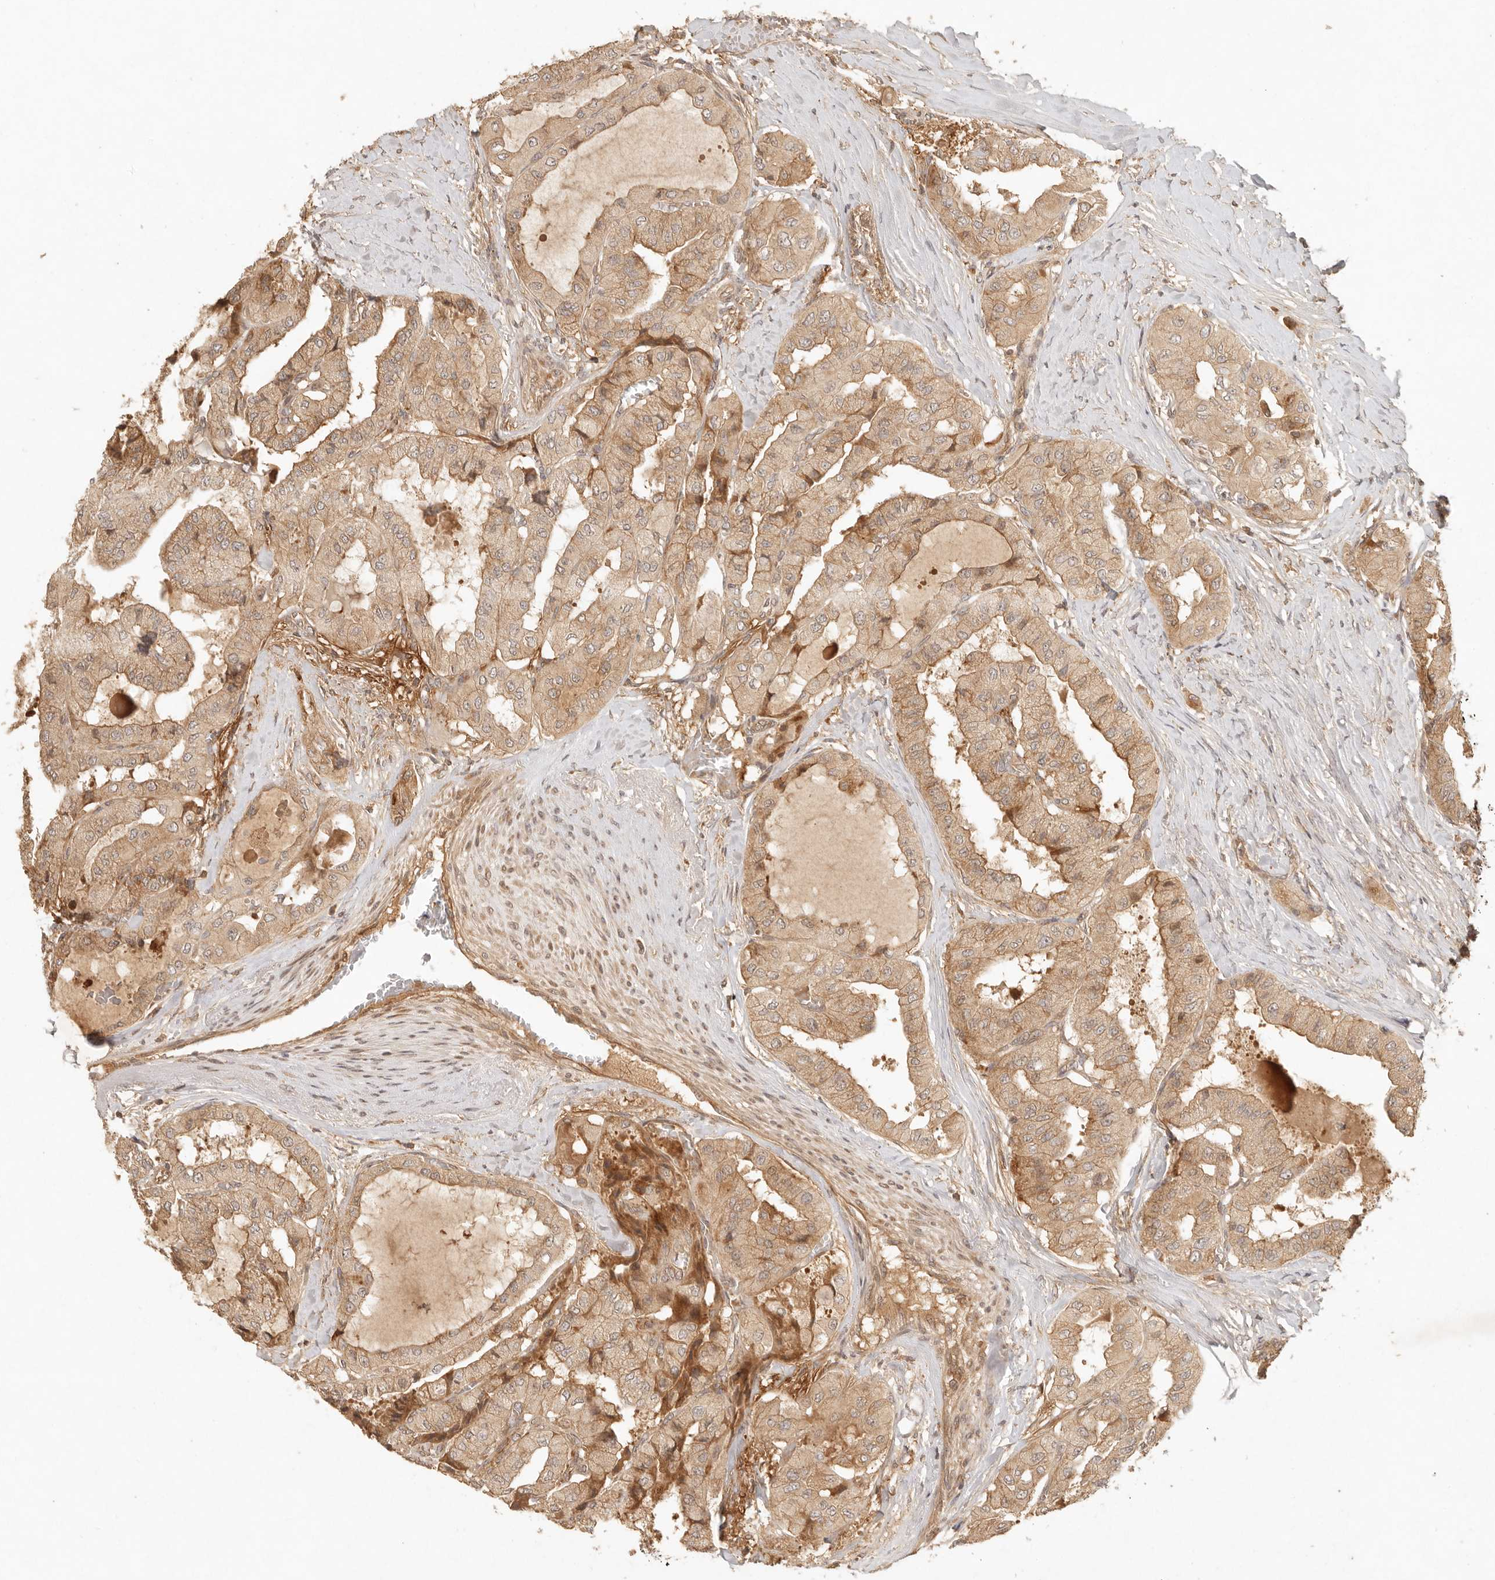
{"staining": {"intensity": "moderate", "quantity": ">75%", "location": "cytoplasmic/membranous"}, "tissue": "thyroid cancer", "cell_type": "Tumor cells", "image_type": "cancer", "snomed": [{"axis": "morphology", "description": "Papillary adenocarcinoma, NOS"}, {"axis": "topography", "description": "Thyroid gland"}], "caption": "The micrograph demonstrates immunohistochemical staining of papillary adenocarcinoma (thyroid). There is moderate cytoplasmic/membranous staining is seen in approximately >75% of tumor cells.", "gene": "ANKRD61", "patient": {"sex": "female", "age": 59}}